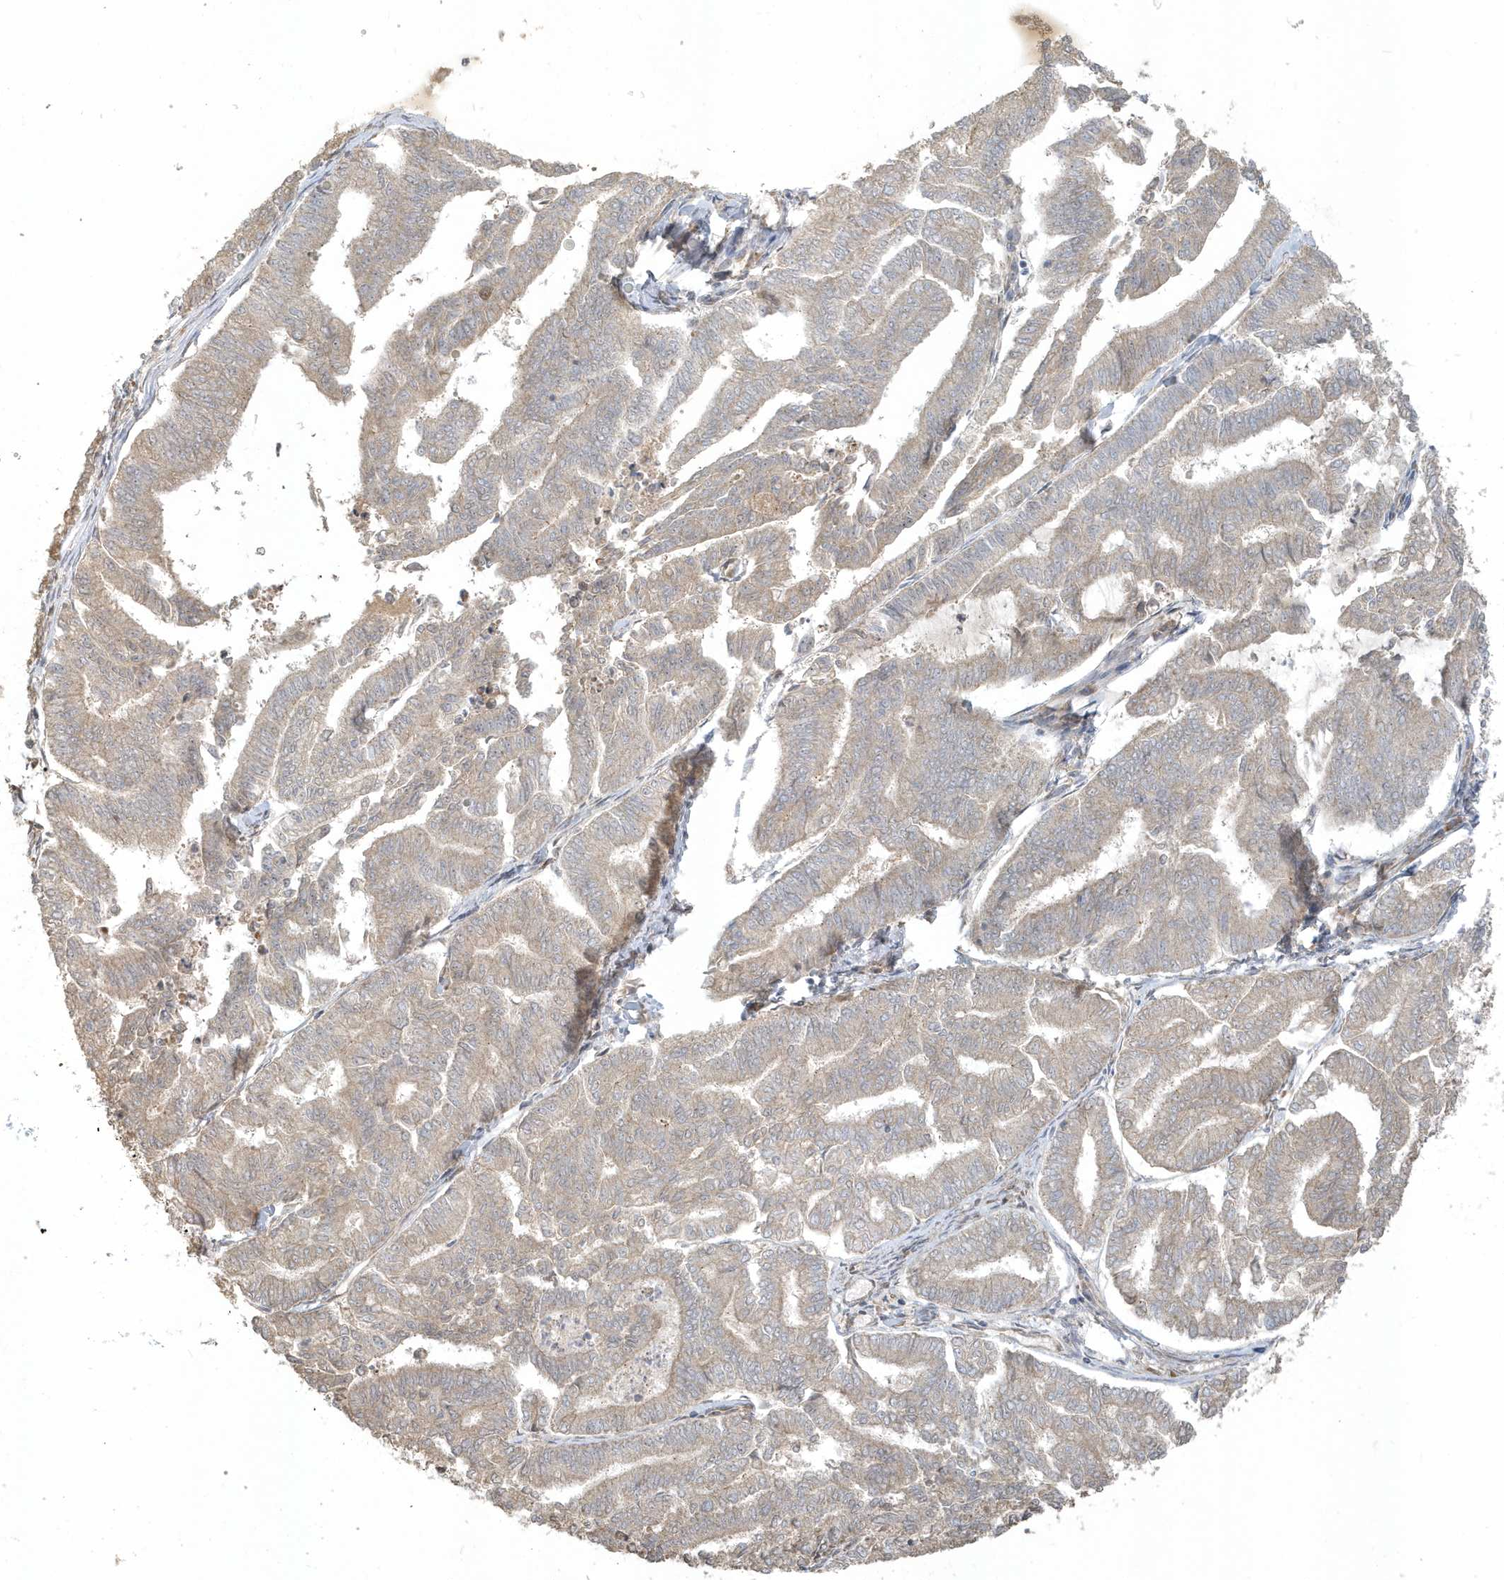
{"staining": {"intensity": "weak", "quantity": "<25%", "location": "cytoplasmic/membranous"}, "tissue": "endometrial cancer", "cell_type": "Tumor cells", "image_type": "cancer", "snomed": [{"axis": "morphology", "description": "Adenocarcinoma, NOS"}, {"axis": "topography", "description": "Endometrium"}], "caption": "Immunohistochemistry (IHC) of endometrial adenocarcinoma reveals no positivity in tumor cells.", "gene": "ECM2", "patient": {"sex": "female", "age": 79}}